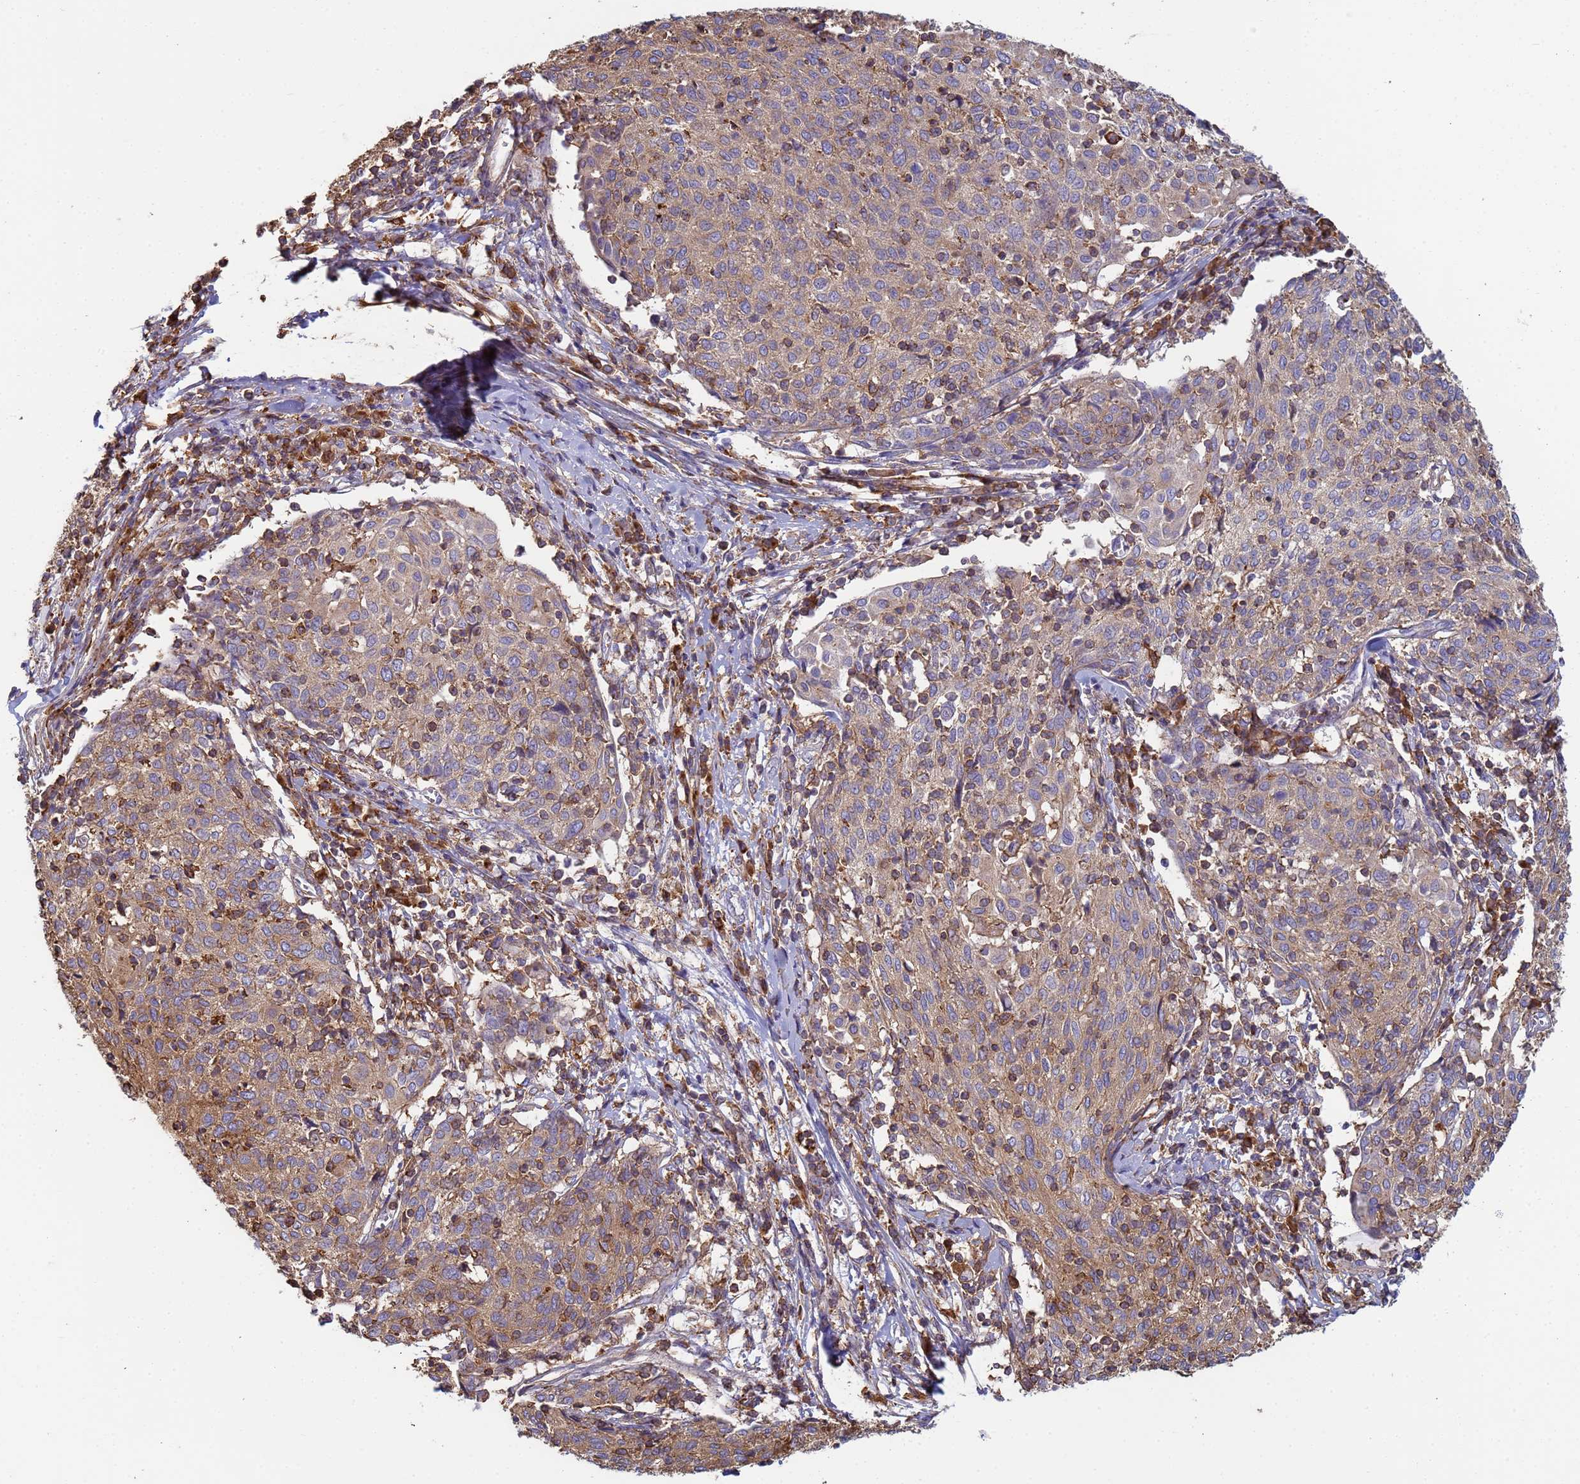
{"staining": {"intensity": "moderate", "quantity": ">75%", "location": "cytoplasmic/membranous"}, "tissue": "cervical cancer", "cell_type": "Tumor cells", "image_type": "cancer", "snomed": [{"axis": "morphology", "description": "Squamous cell carcinoma, NOS"}, {"axis": "topography", "description": "Cervix"}], "caption": "Protein analysis of cervical squamous cell carcinoma tissue shows moderate cytoplasmic/membranous positivity in approximately >75% of tumor cells.", "gene": "ZNG1B", "patient": {"sex": "female", "age": 52}}